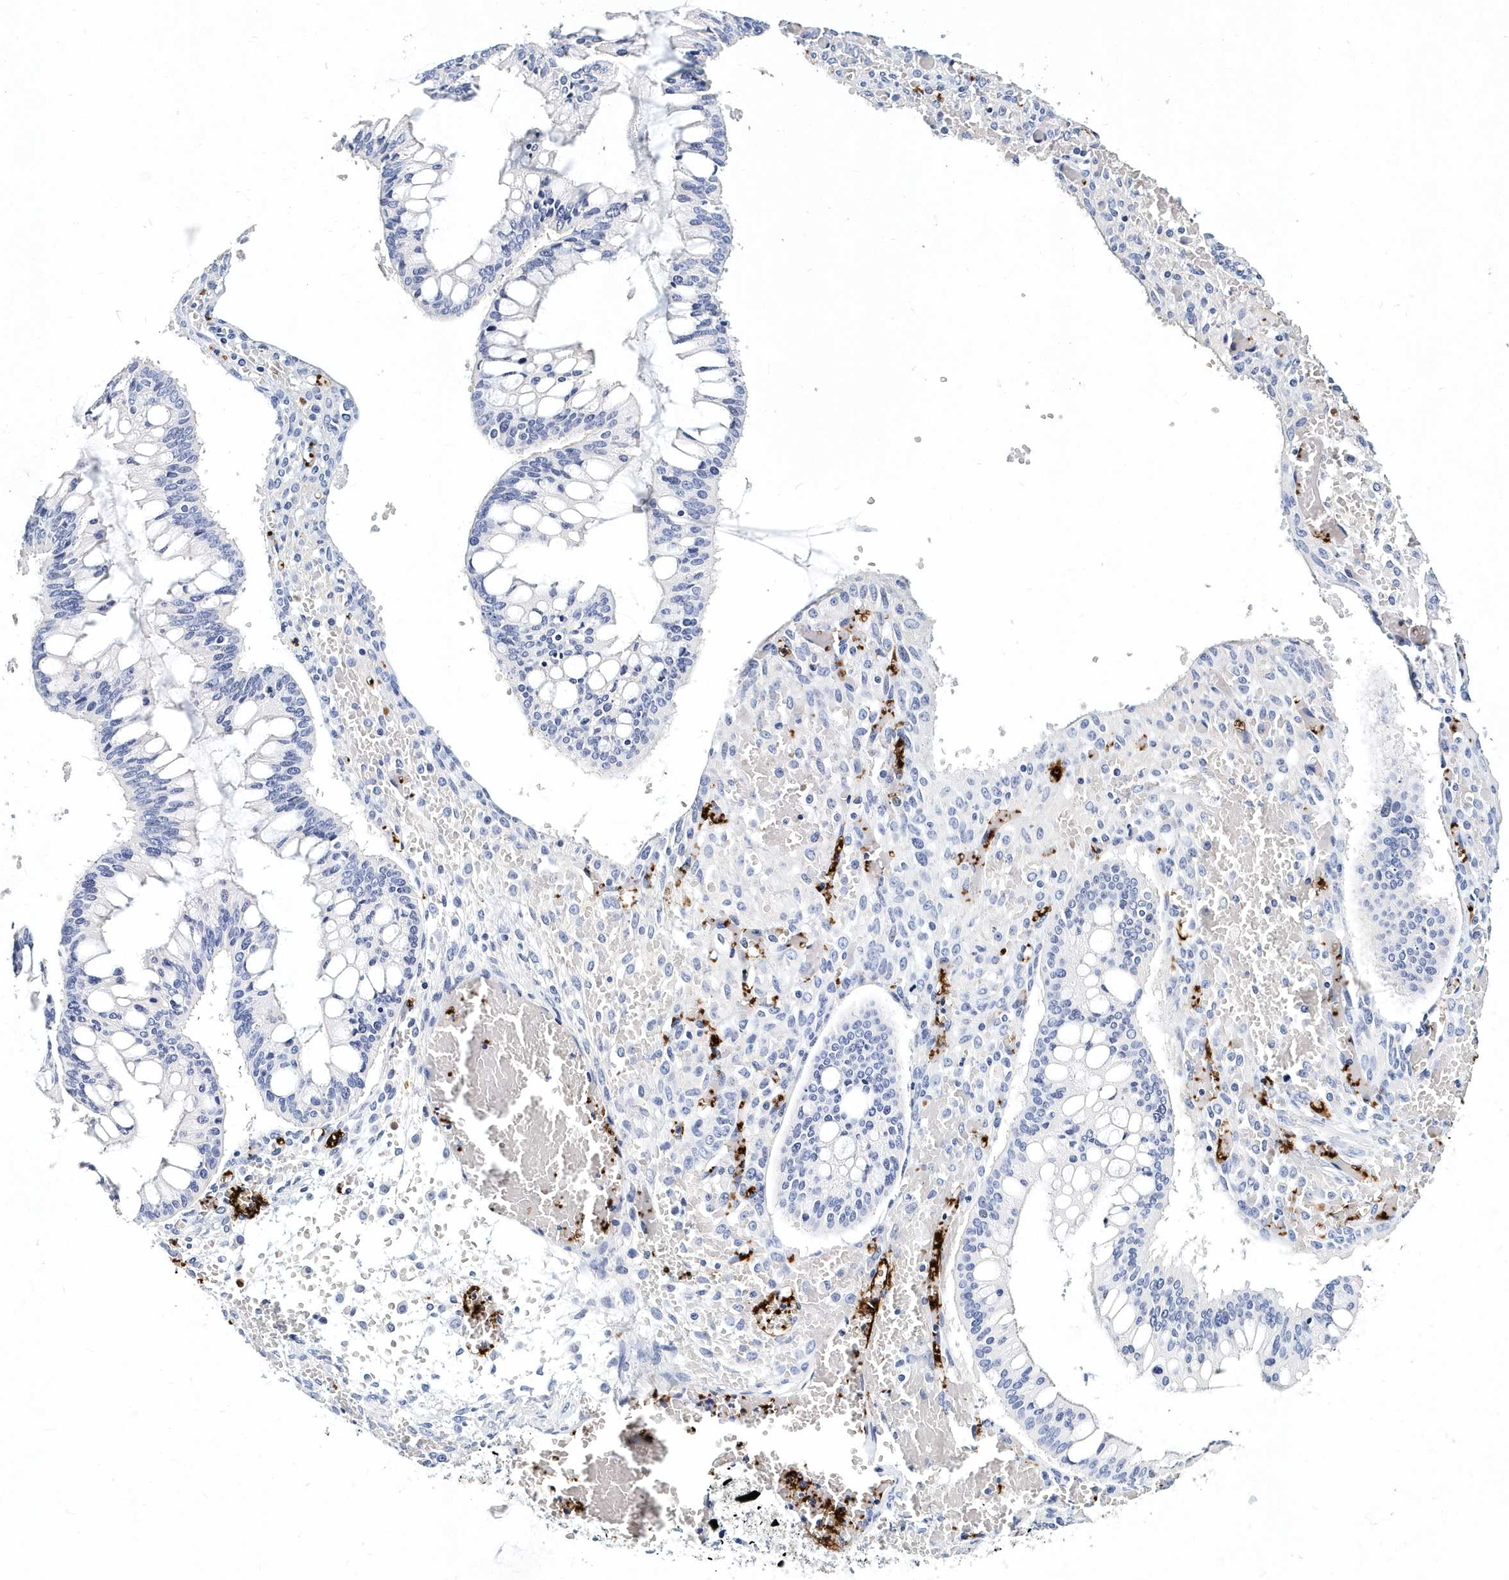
{"staining": {"intensity": "negative", "quantity": "none", "location": "none"}, "tissue": "ovarian cancer", "cell_type": "Tumor cells", "image_type": "cancer", "snomed": [{"axis": "morphology", "description": "Cystadenocarcinoma, mucinous, NOS"}, {"axis": "topography", "description": "Ovary"}], "caption": "Histopathology image shows no significant protein staining in tumor cells of ovarian cancer (mucinous cystadenocarcinoma).", "gene": "ITGA2B", "patient": {"sex": "female", "age": 73}}